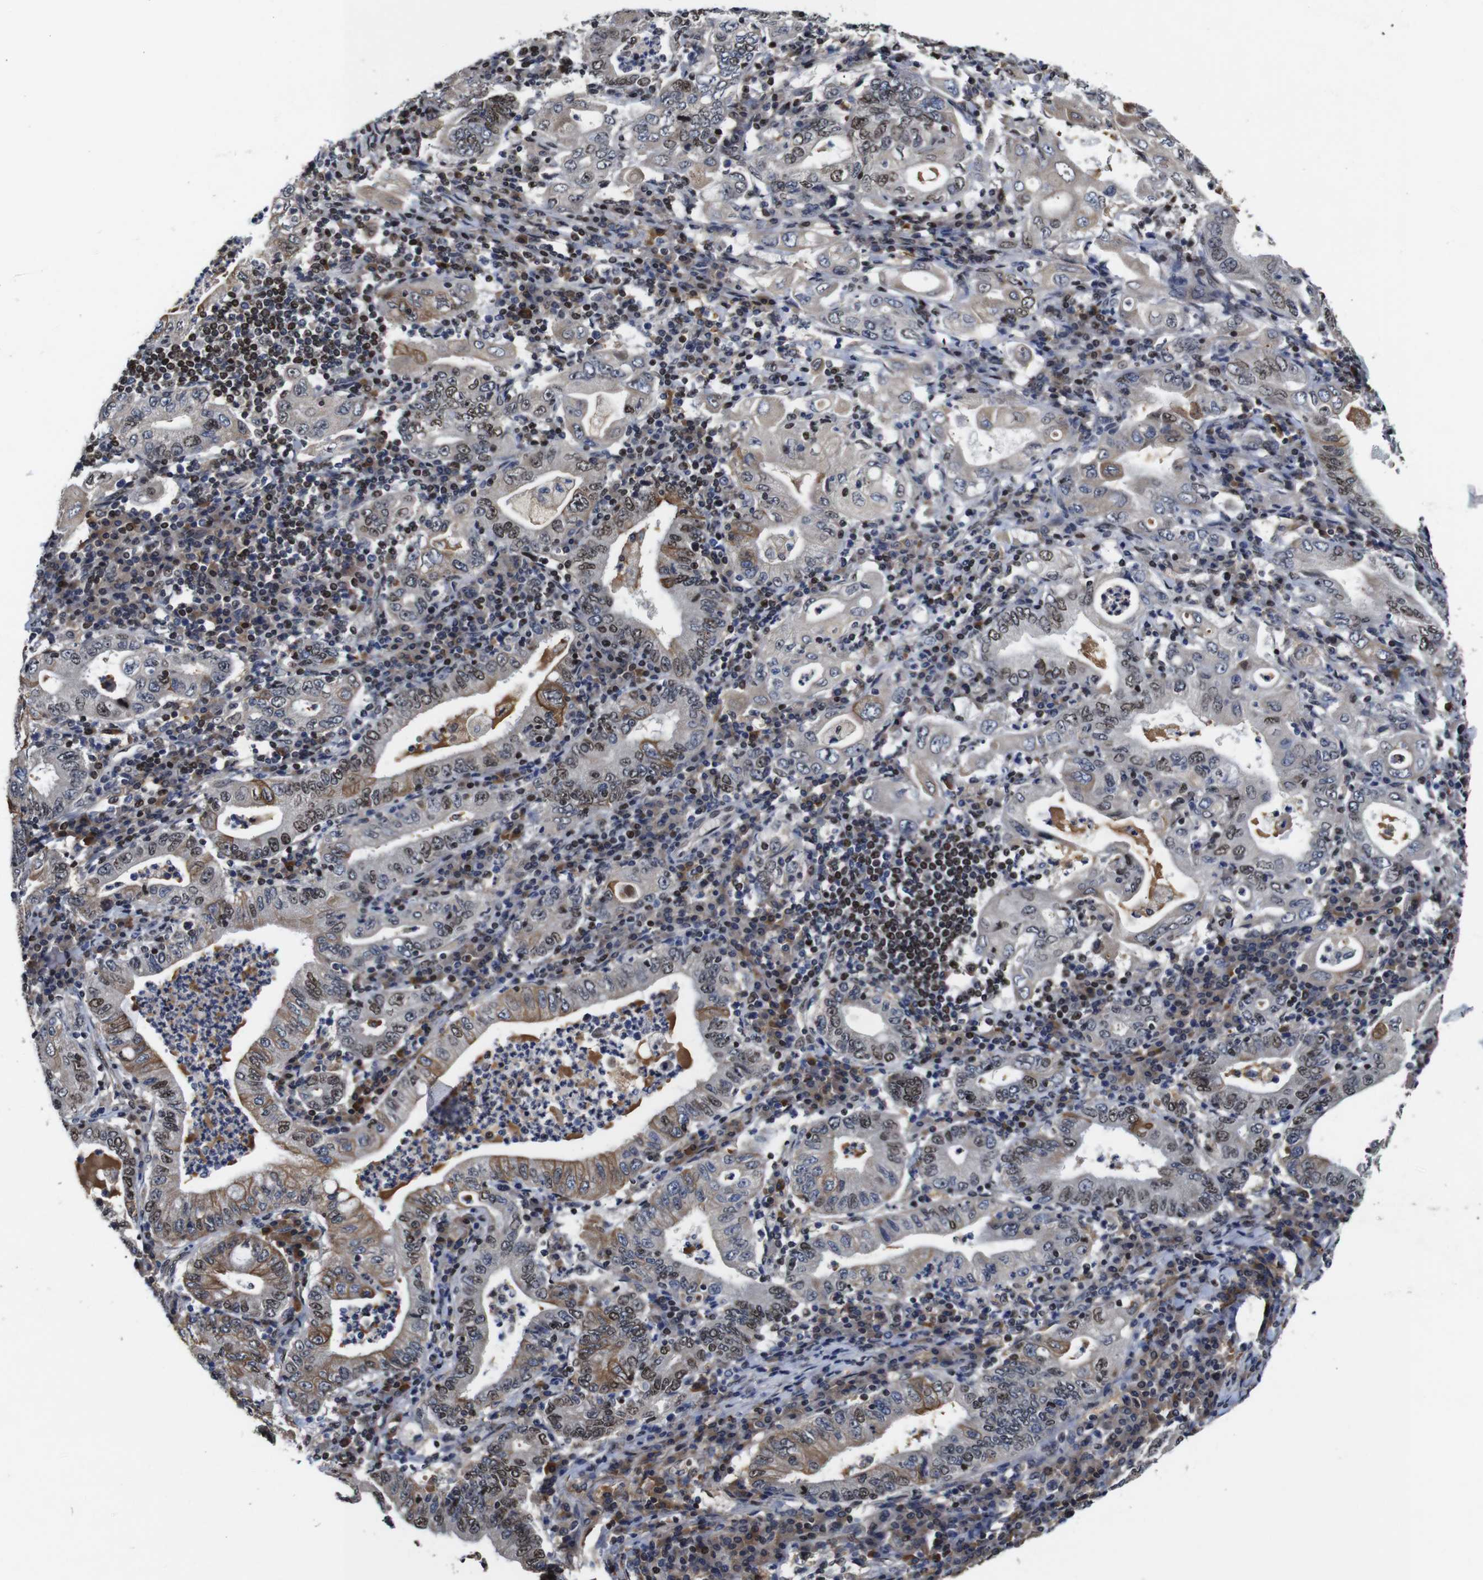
{"staining": {"intensity": "moderate", "quantity": "25%-75%", "location": "cytoplasmic/membranous,nuclear"}, "tissue": "stomach cancer", "cell_type": "Tumor cells", "image_type": "cancer", "snomed": [{"axis": "morphology", "description": "Normal tissue, NOS"}, {"axis": "morphology", "description": "Adenocarcinoma, NOS"}, {"axis": "topography", "description": "Esophagus"}, {"axis": "topography", "description": "Stomach, upper"}, {"axis": "topography", "description": "Peripheral nerve tissue"}], "caption": "A micrograph of adenocarcinoma (stomach) stained for a protein reveals moderate cytoplasmic/membranous and nuclear brown staining in tumor cells.", "gene": "MYC", "patient": {"sex": "male", "age": 62}}